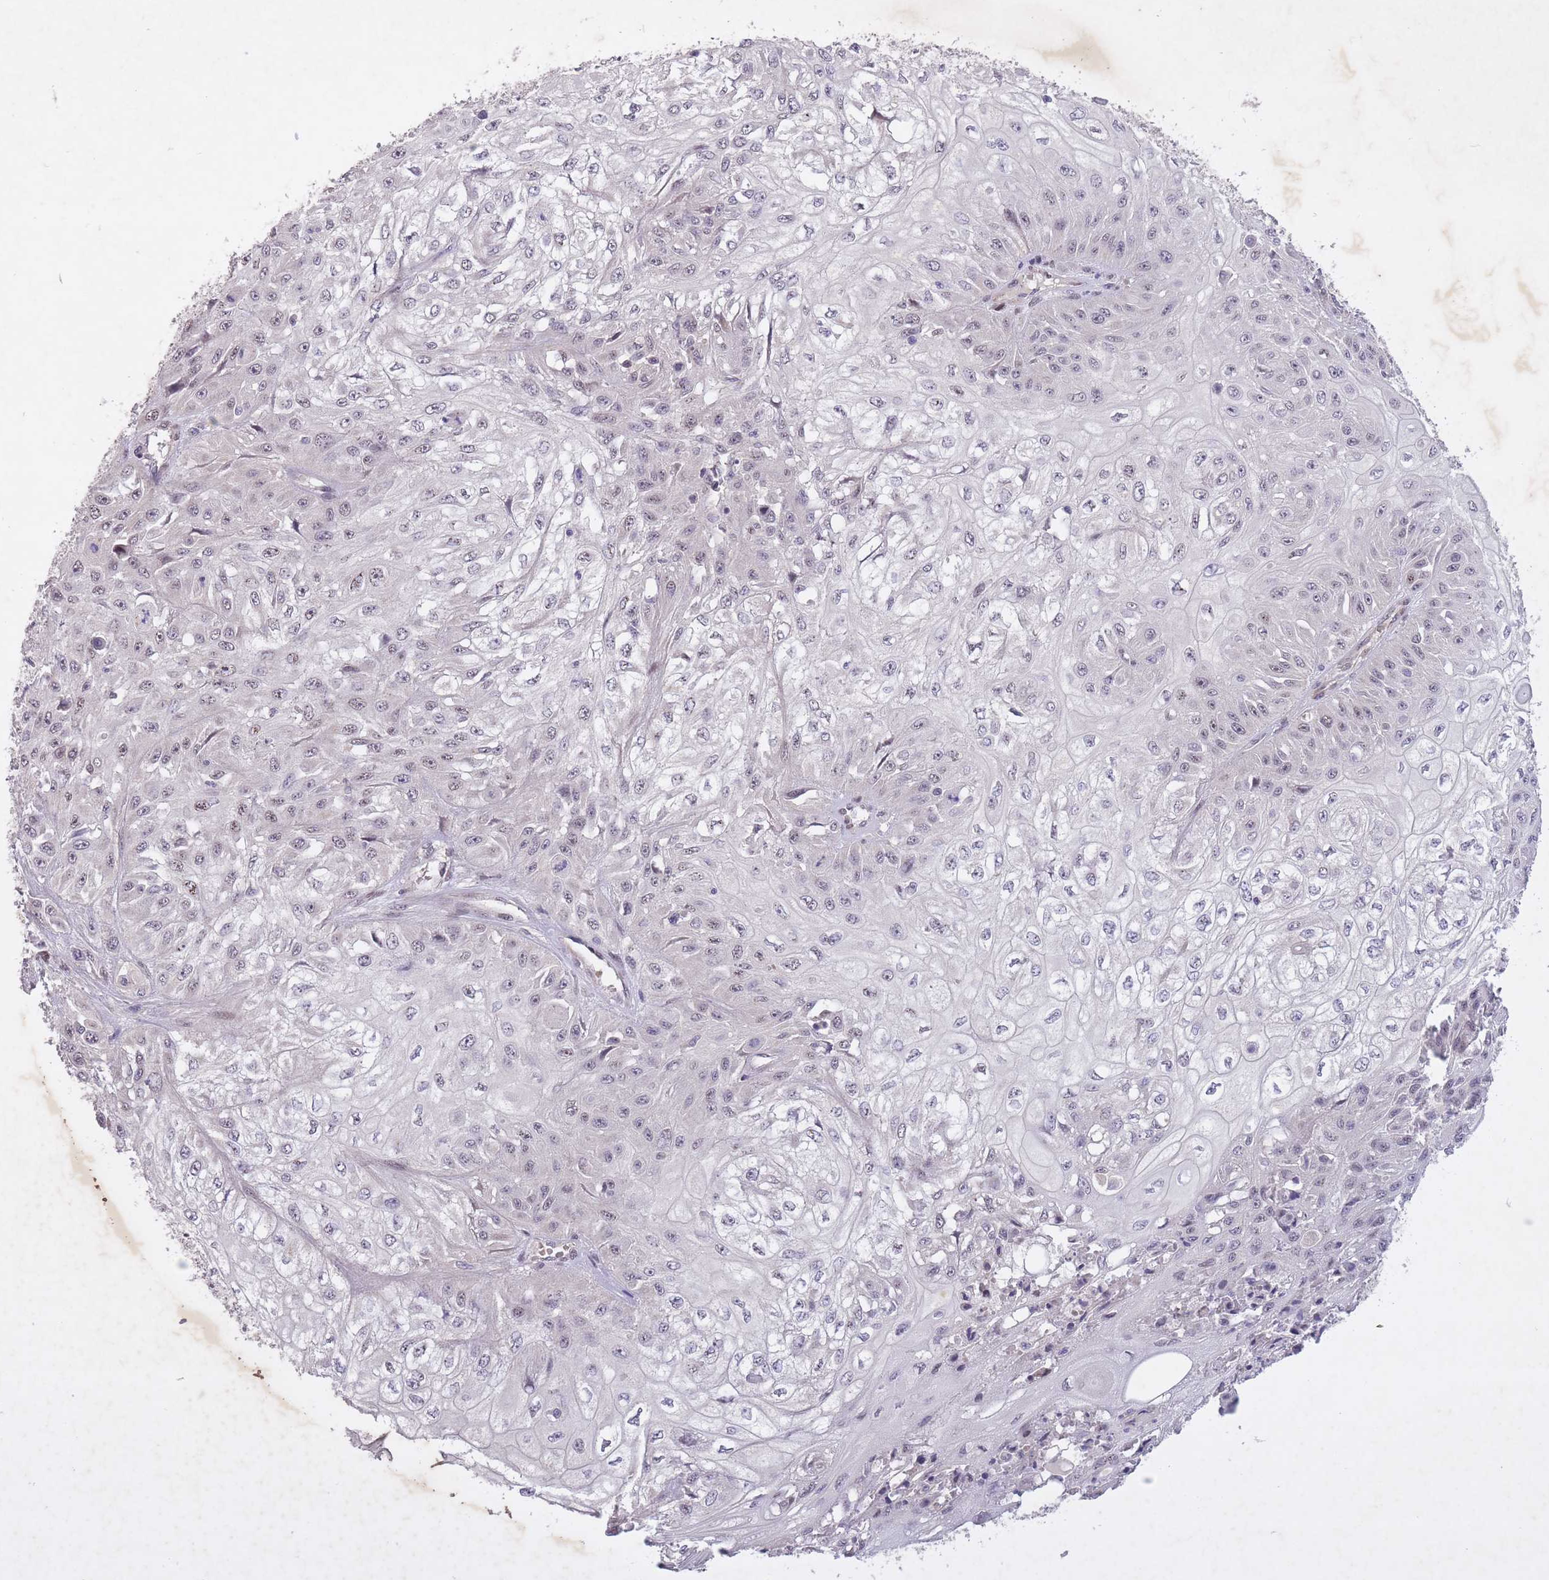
{"staining": {"intensity": "weak", "quantity": "<25%", "location": "nuclear"}, "tissue": "skin cancer", "cell_type": "Tumor cells", "image_type": "cancer", "snomed": [{"axis": "morphology", "description": "Squamous cell carcinoma, NOS"}, {"axis": "morphology", "description": "Squamous cell carcinoma, metastatic, NOS"}, {"axis": "topography", "description": "Skin"}, {"axis": "topography", "description": "Lymph node"}], "caption": "Squamous cell carcinoma (skin) was stained to show a protein in brown. There is no significant staining in tumor cells.", "gene": "CBX6", "patient": {"sex": "male", "age": 75}}